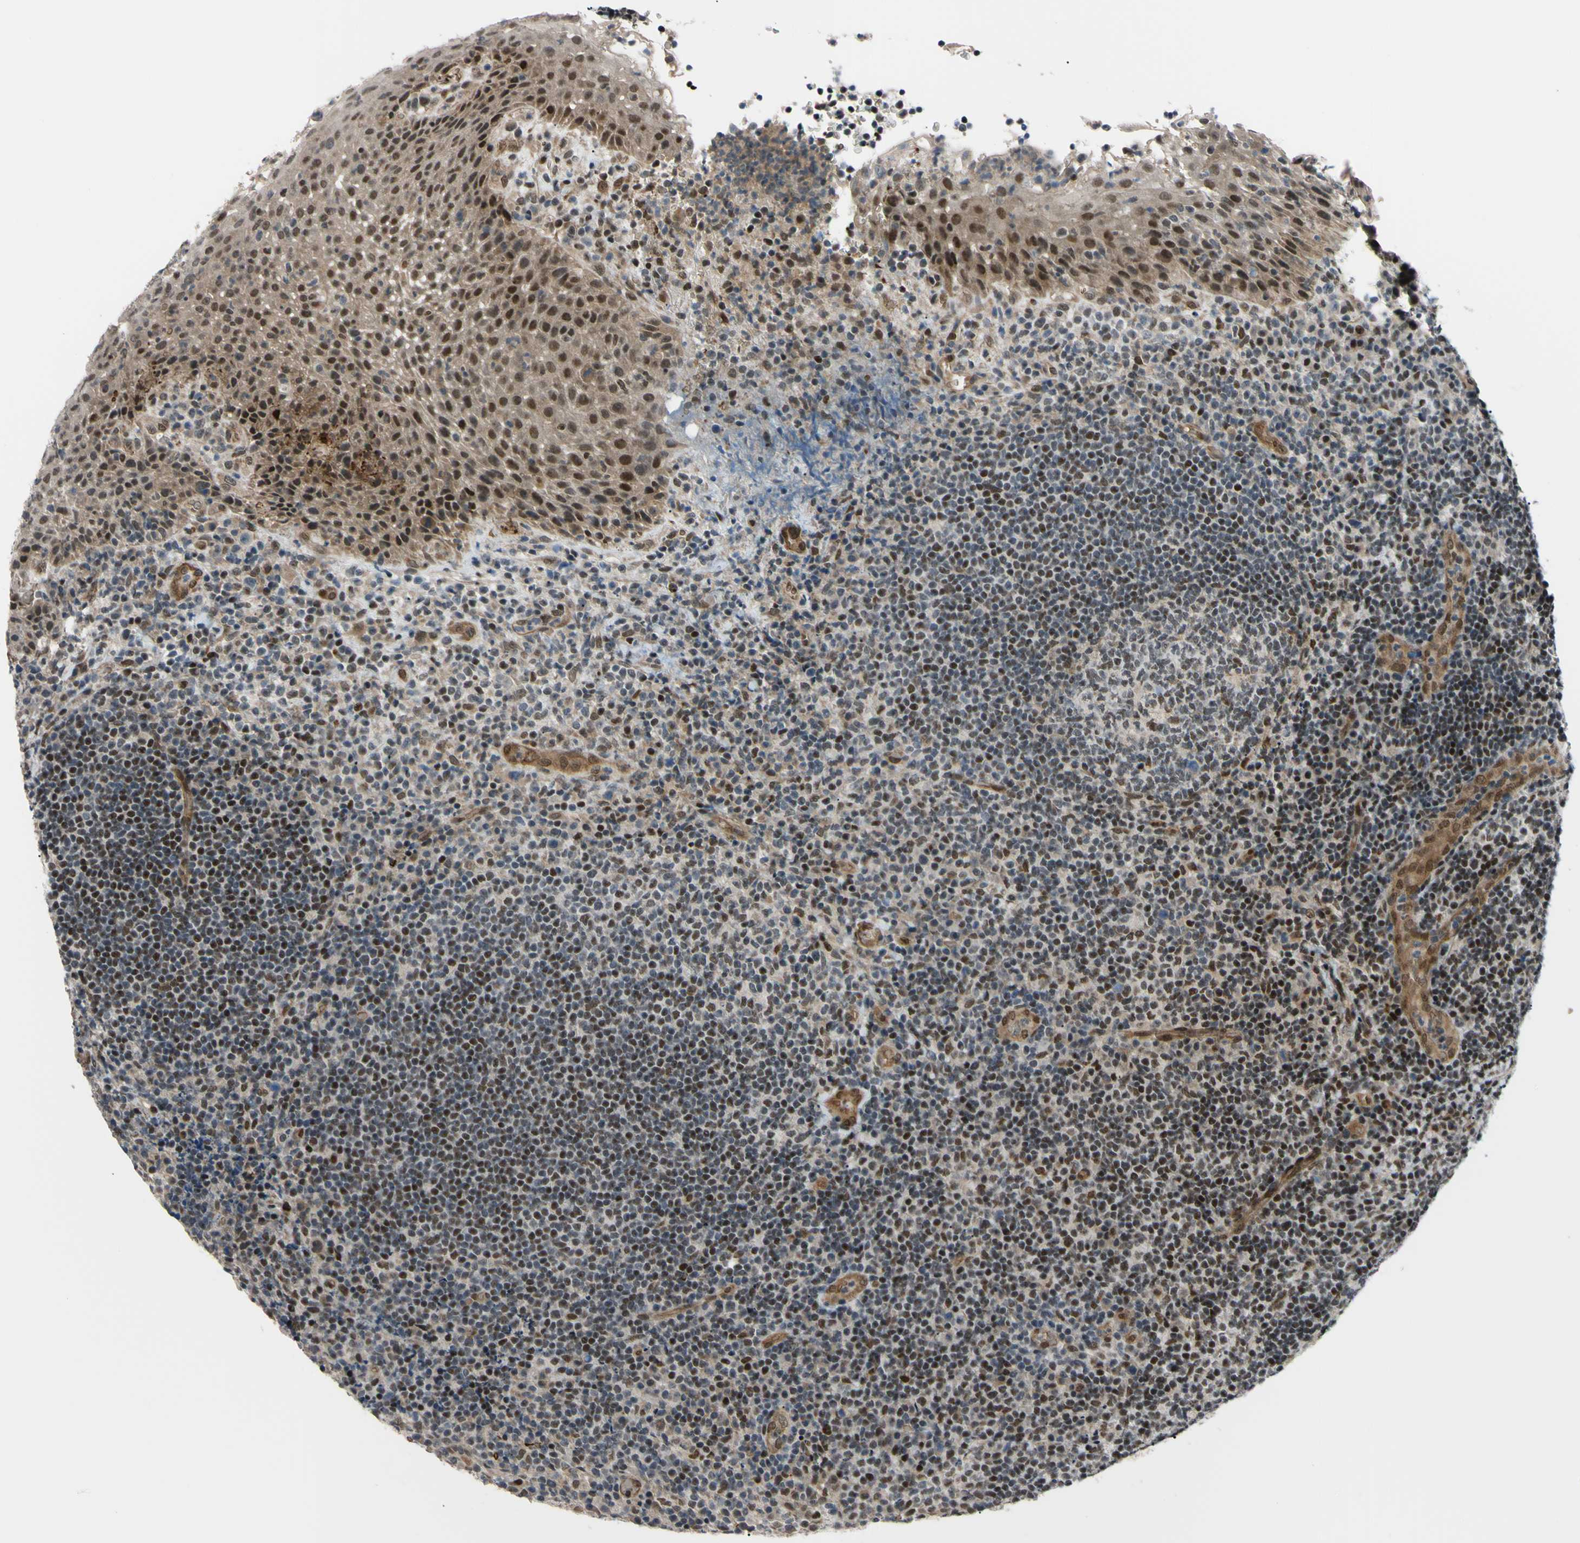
{"staining": {"intensity": "moderate", "quantity": ">75%", "location": "cytoplasmic/membranous,nuclear"}, "tissue": "lymphoma", "cell_type": "Tumor cells", "image_type": "cancer", "snomed": [{"axis": "morphology", "description": "Malignant lymphoma, non-Hodgkin's type, High grade"}, {"axis": "topography", "description": "Tonsil"}], "caption": "Immunohistochemical staining of human lymphoma displays moderate cytoplasmic/membranous and nuclear protein expression in approximately >75% of tumor cells.", "gene": "THAP12", "patient": {"sex": "female", "age": 36}}